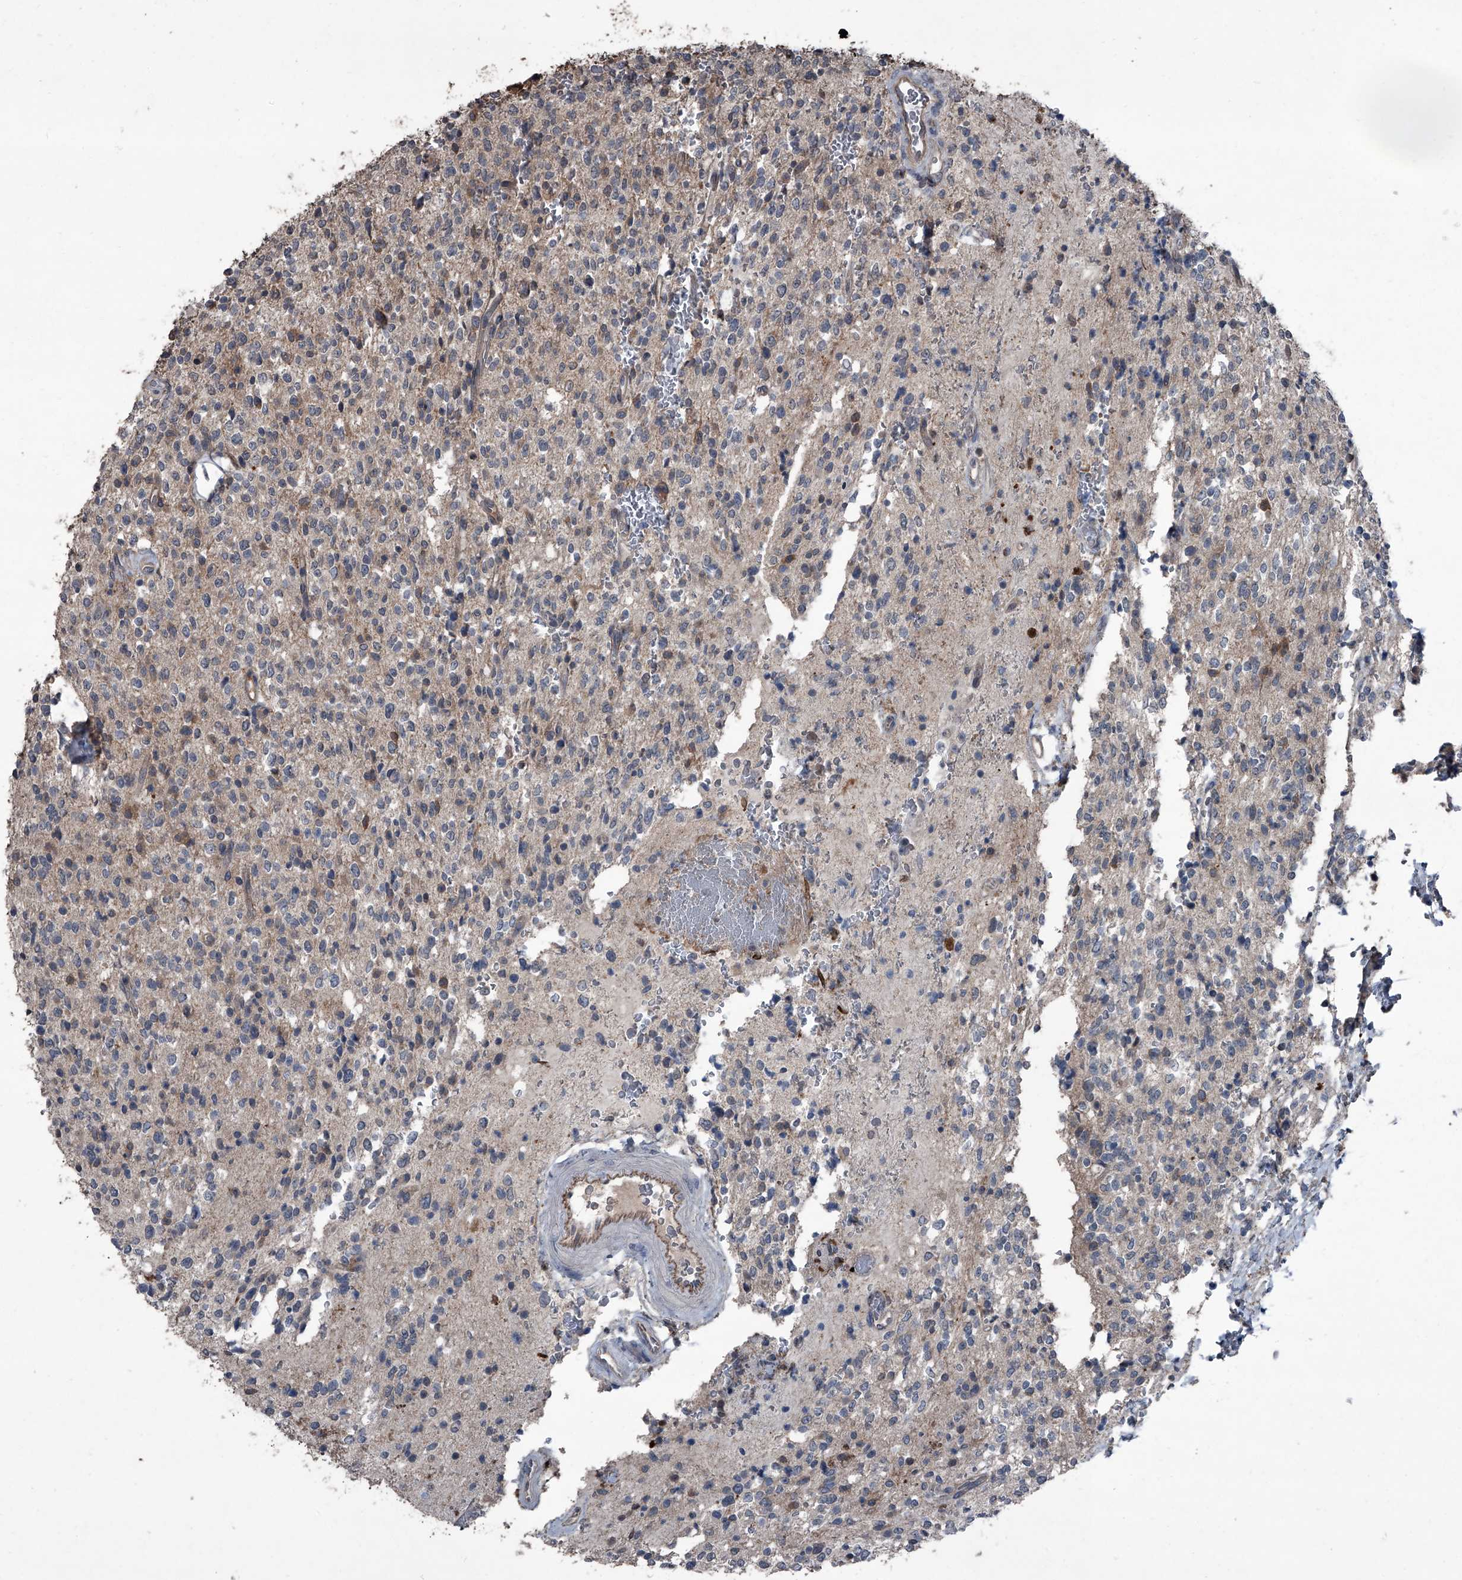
{"staining": {"intensity": "weak", "quantity": "<25%", "location": "cytoplasmic/membranous"}, "tissue": "glioma", "cell_type": "Tumor cells", "image_type": "cancer", "snomed": [{"axis": "morphology", "description": "Glioma, malignant, High grade"}, {"axis": "topography", "description": "Brain"}], "caption": "Malignant glioma (high-grade) was stained to show a protein in brown. There is no significant positivity in tumor cells.", "gene": "OARD1", "patient": {"sex": "male", "age": 34}}